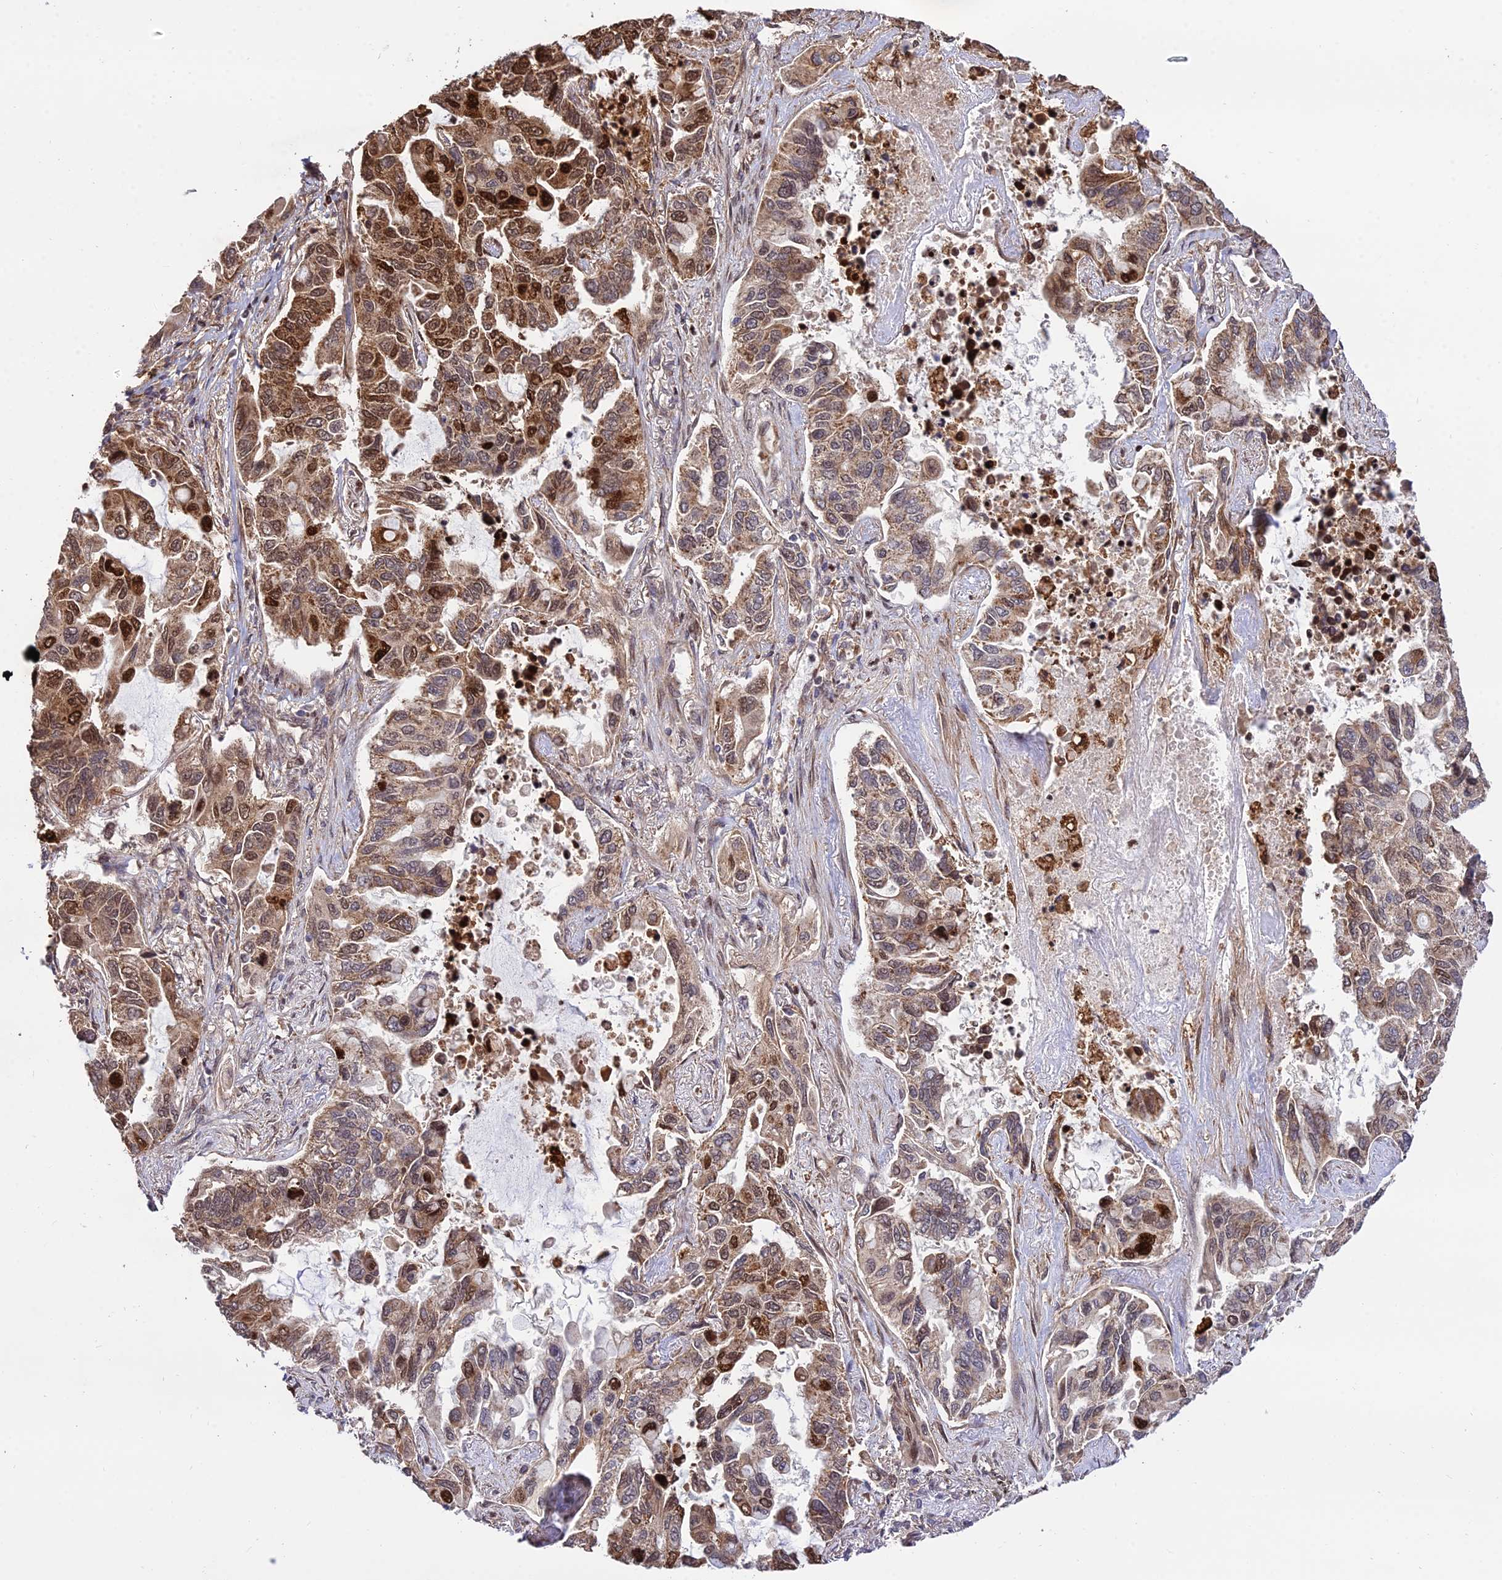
{"staining": {"intensity": "strong", "quantity": "25%-75%", "location": "cytoplasmic/membranous,nuclear"}, "tissue": "lung cancer", "cell_type": "Tumor cells", "image_type": "cancer", "snomed": [{"axis": "morphology", "description": "Adenocarcinoma, NOS"}, {"axis": "topography", "description": "Lung"}], "caption": "IHC photomicrograph of human lung adenocarcinoma stained for a protein (brown), which shows high levels of strong cytoplasmic/membranous and nuclear positivity in about 25%-75% of tumor cells.", "gene": "SMG6", "patient": {"sex": "male", "age": 64}}